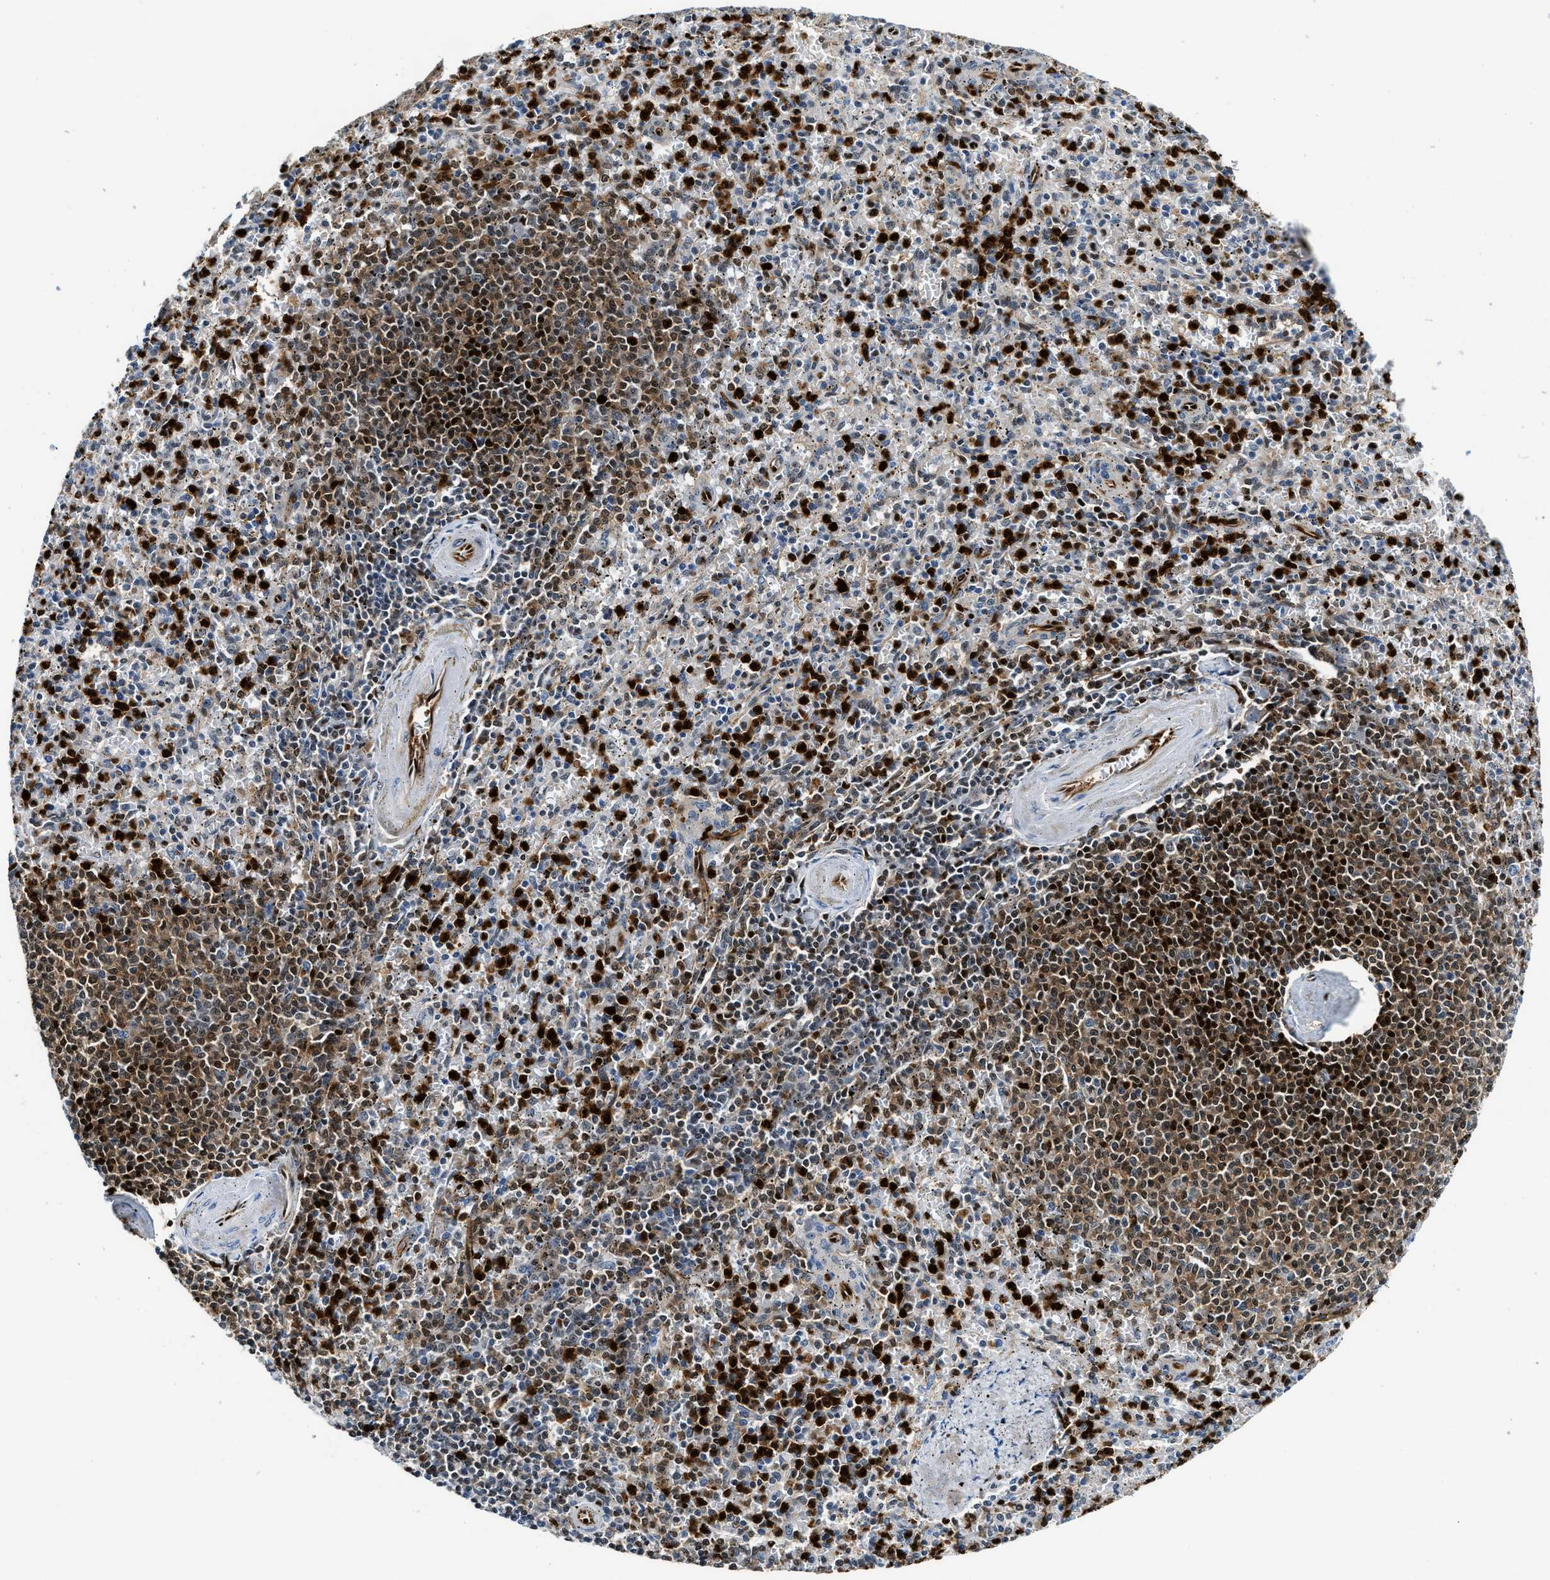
{"staining": {"intensity": "strong", "quantity": "25%-75%", "location": "nuclear"}, "tissue": "spleen", "cell_type": "Cells in red pulp", "image_type": "normal", "snomed": [{"axis": "morphology", "description": "Normal tissue, NOS"}, {"axis": "topography", "description": "Spleen"}], "caption": "A high-resolution micrograph shows immunohistochemistry staining of normal spleen, which displays strong nuclear positivity in approximately 25%-75% of cells in red pulp.", "gene": "LTA4H", "patient": {"sex": "male", "age": 72}}